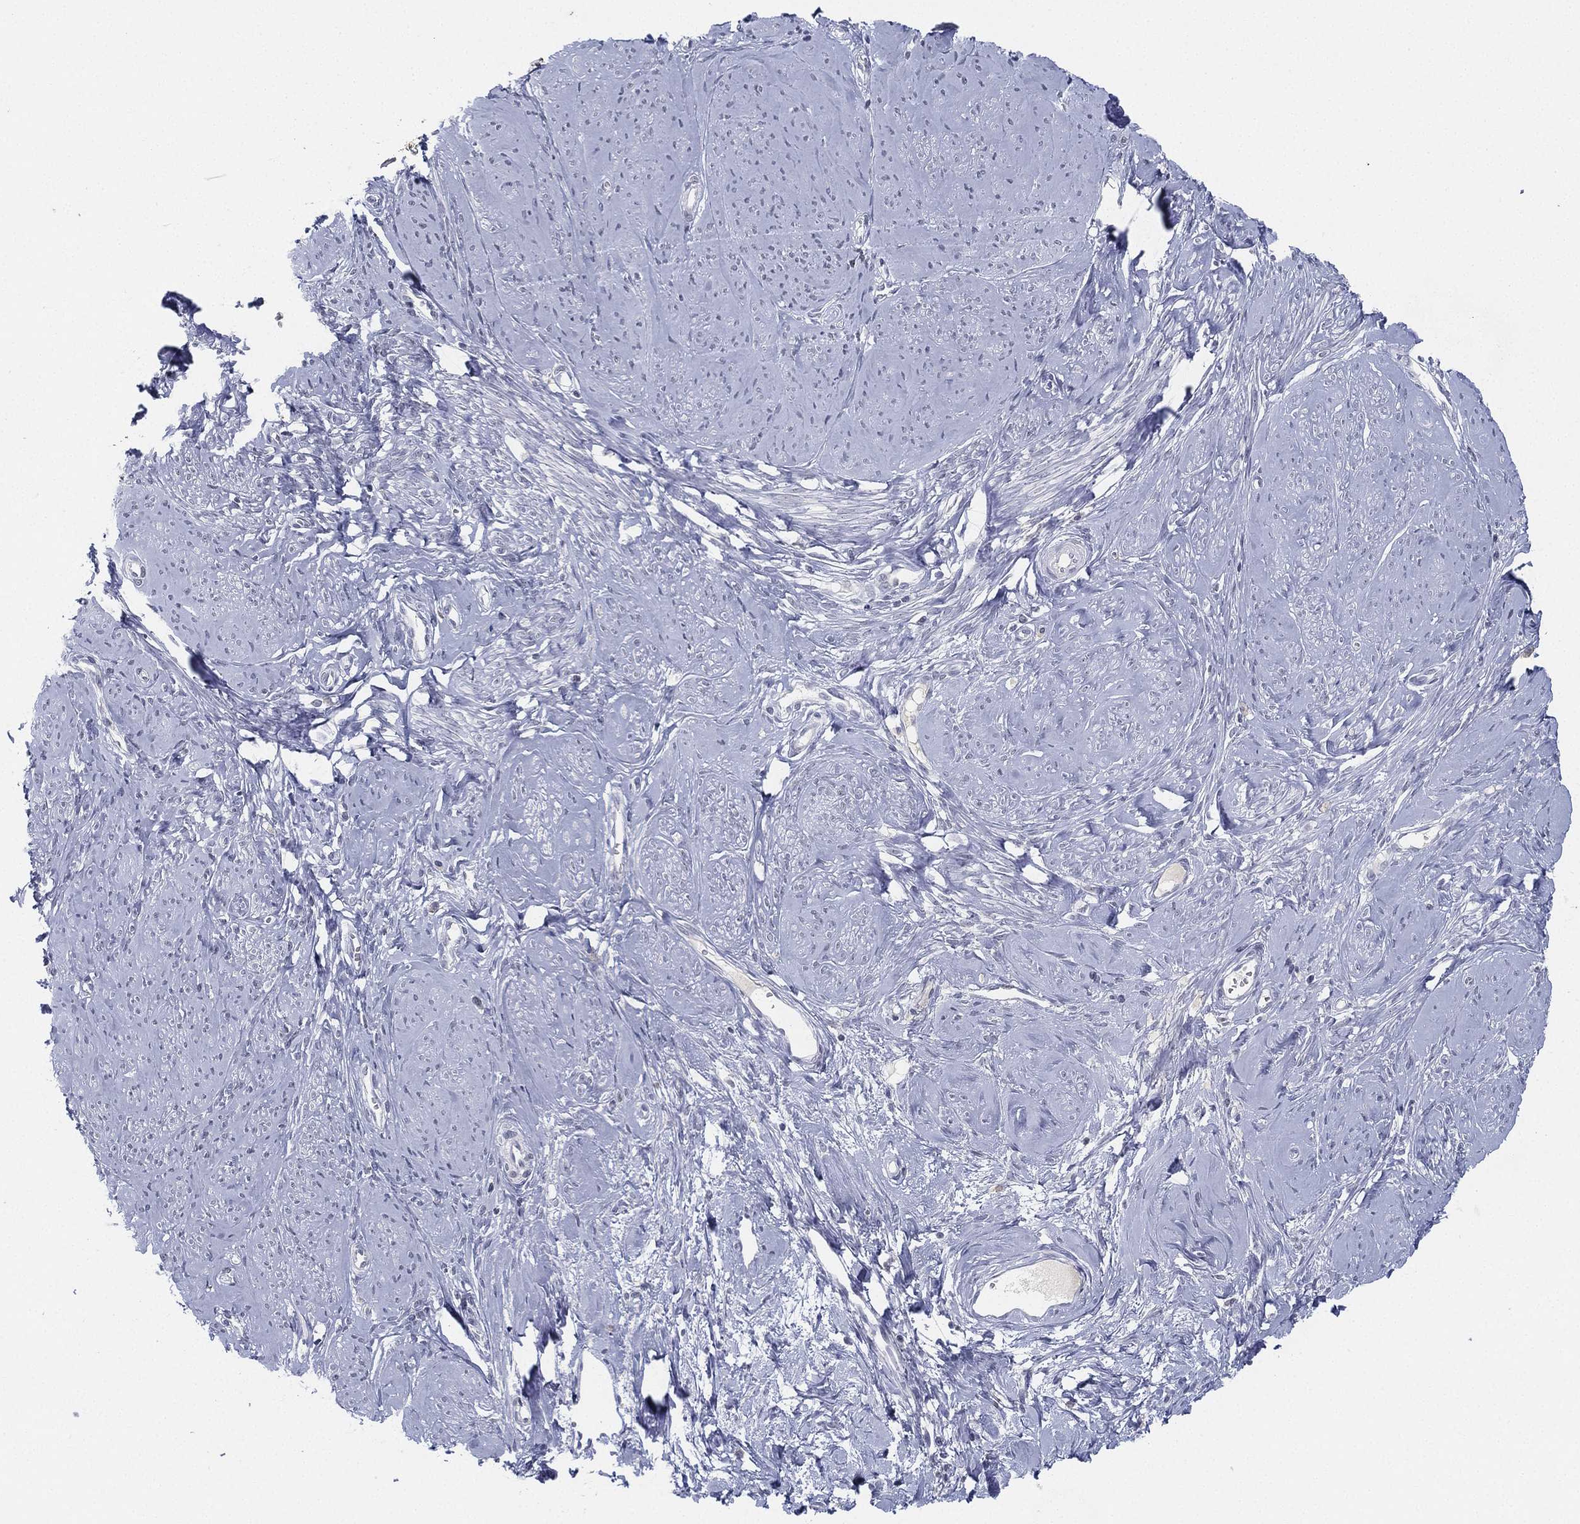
{"staining": {"intensity": "negative", "quantity": "none", "location": "none"}, "tissue": "smooth muscle", "cell_type": "Smooth muscle cells", "image_type": "normal", "snomed": [{"axis": "morphology", "description": "Normal tissue, NOS"}, {"axis": "topography", "description": "Smooth muscle"}], "caption": "Immunohistochemical staining of benign human smooth muscle displays no significant positivity in smooth muscle cells.", "gene": "MS4A8", "patient": {"sex": "female", "age": 48}}